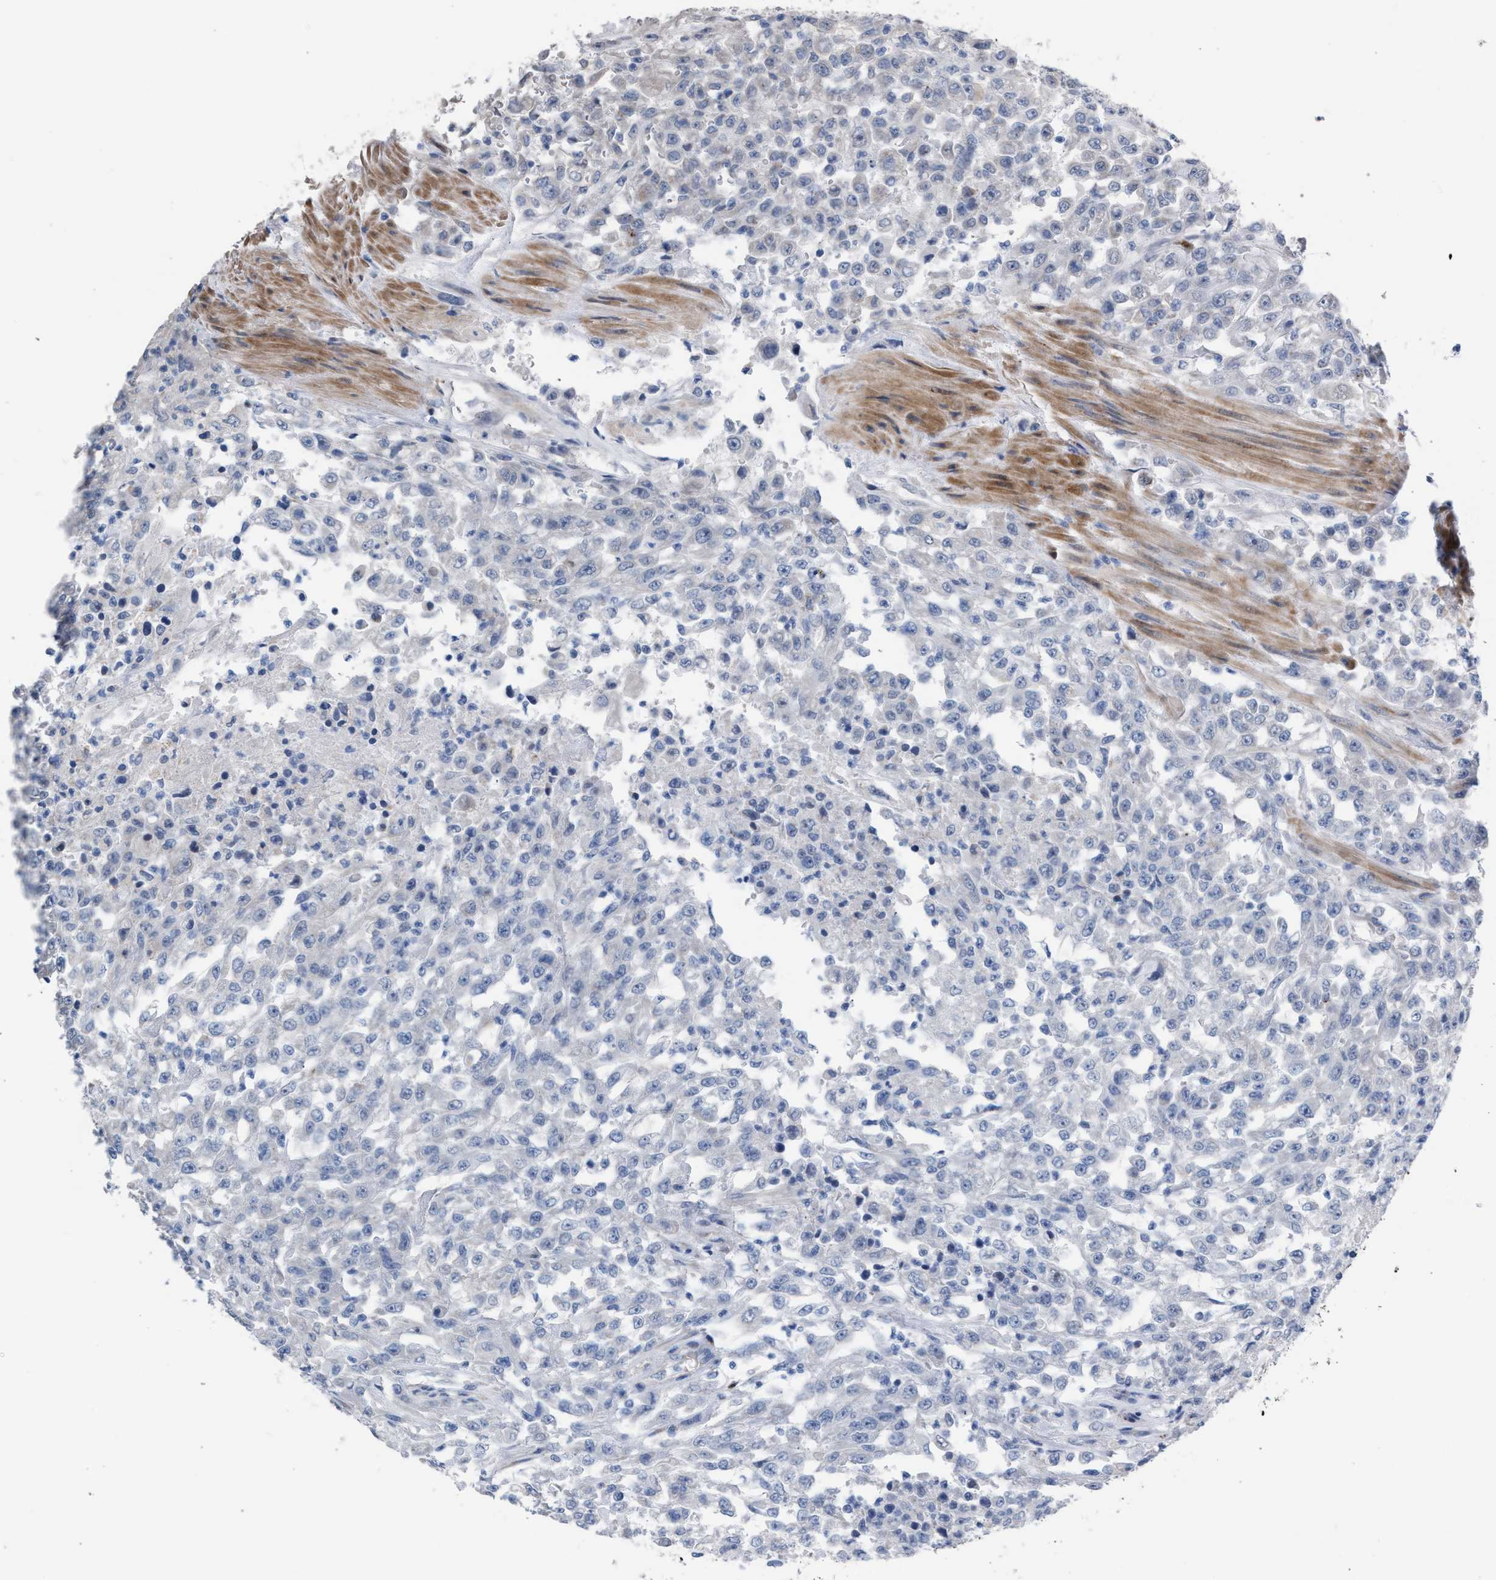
{"staining": {"intensity": "negative", "quantity": "none", "location": "none"}, "tissue": "urothelial cancer", "cell_type": "Tumor cells", "image_type": "cancer", "snomed": [{"axis": "morphology", "description": "Urothelial carcinoma, High grade"}, {"axis": "topography", "description": "Urinary bladder"}], "caption": "Immunohistochemistry (IHC) photomicrograph of neoplastic tissue: human high-grade urothelial carcinoma stained with DAB (3,3'-diaminobenzidine) exhibits no significant protein staining in tumor cells.", "gene": "RNF135", "patient": {"sex": "male", "age": 46}}